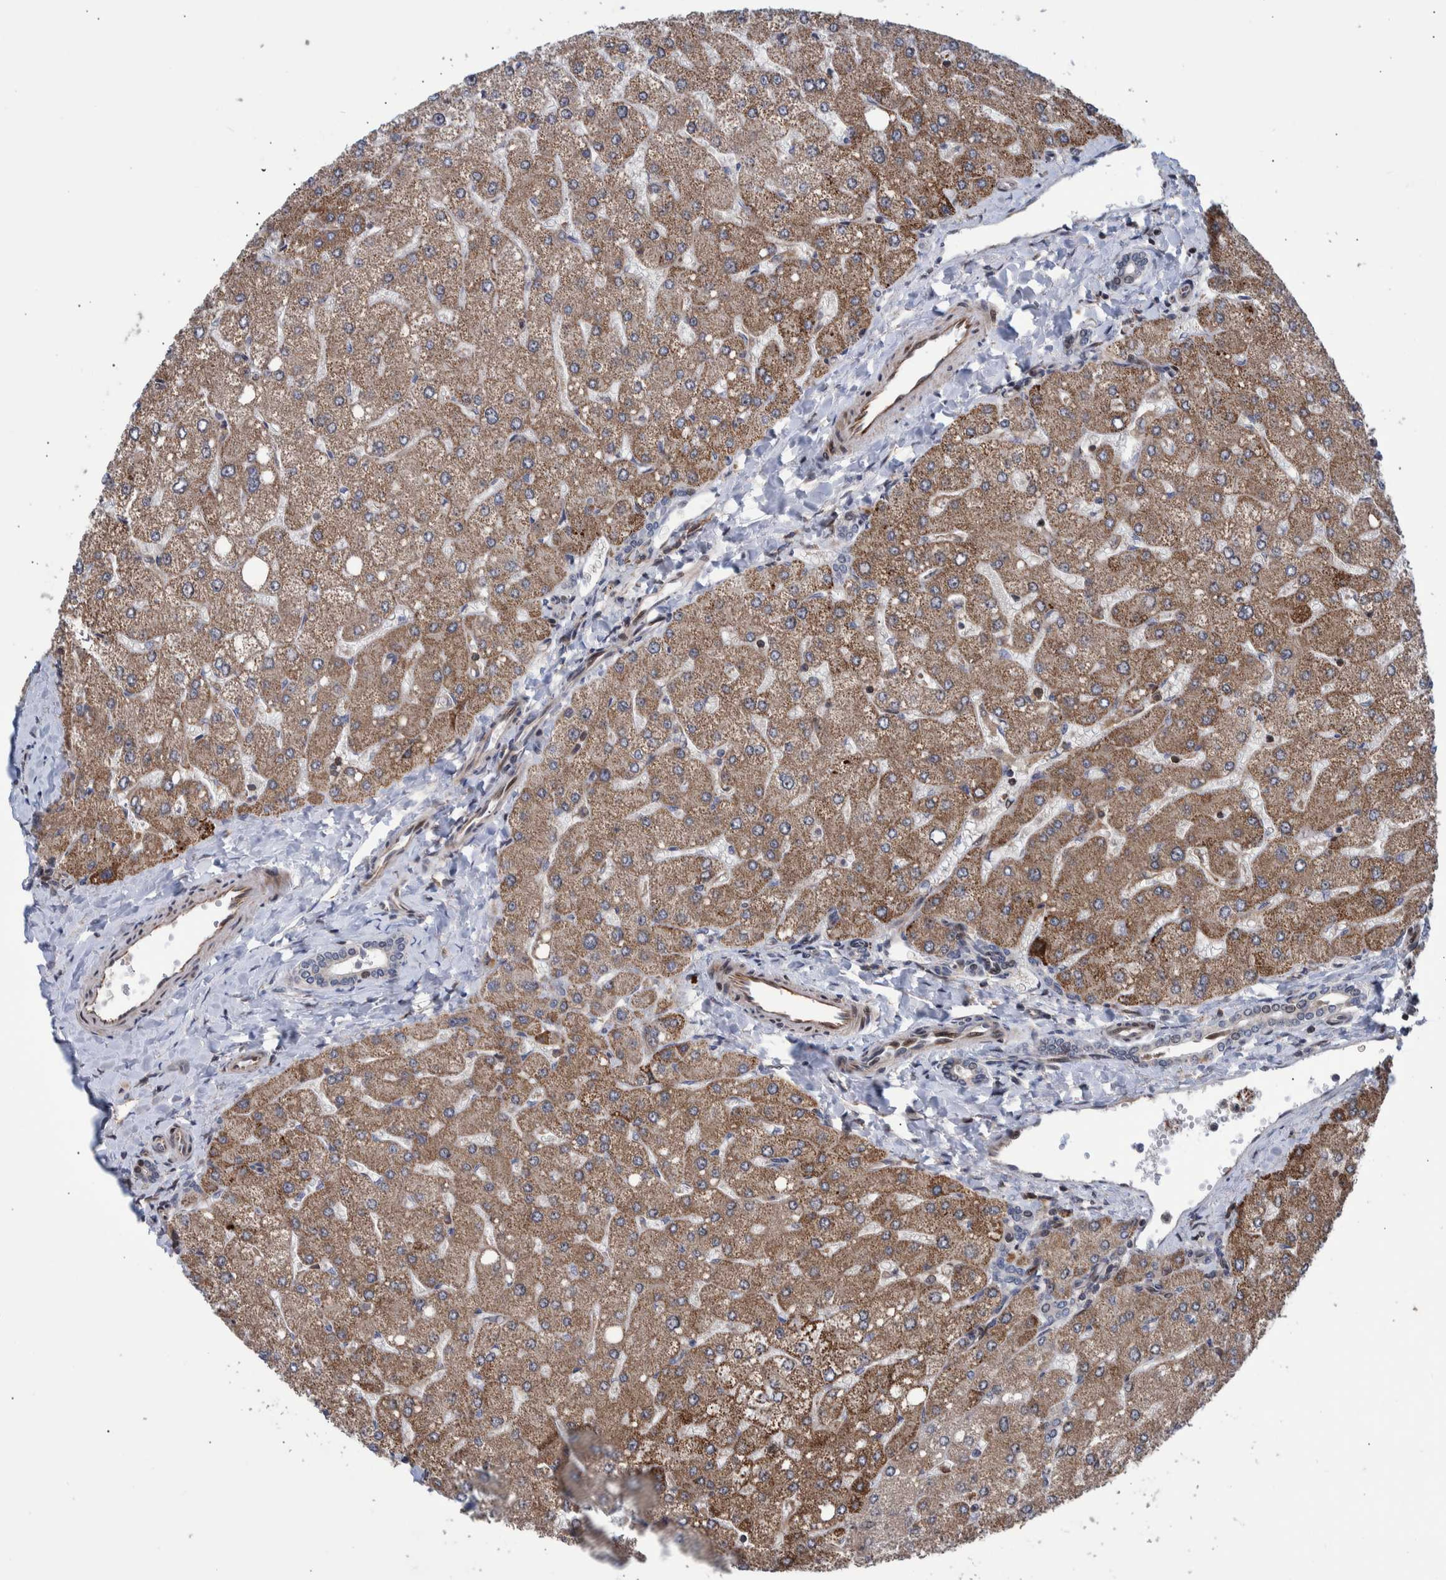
{"staining": {"intensity": "weak", "quantity": "<25%", "location": "cytoplasmic/membranous"}, "tissue": "liver", "cell_type": "Cholangiocytes", "image_type": "normal", "snomed": [{"axis": "morphology", "description": "Normal tissue, NOS"}, {"axis": "topography", "description": "Liver"}], "caption": "This photomicrograph is of benign liver stained with IHC to label a protein in brown with the nuclei are counter-stained blue. There is no positivity in cholangiocytes. Brightfield microscopy of IHC stained with DAB (3,3'-diaminobenzidine) (brown) and hematoxylin (blue), captured at high magnification.", "gene": "SHISA6", "patient": {"sex": "male", "age": 55}}